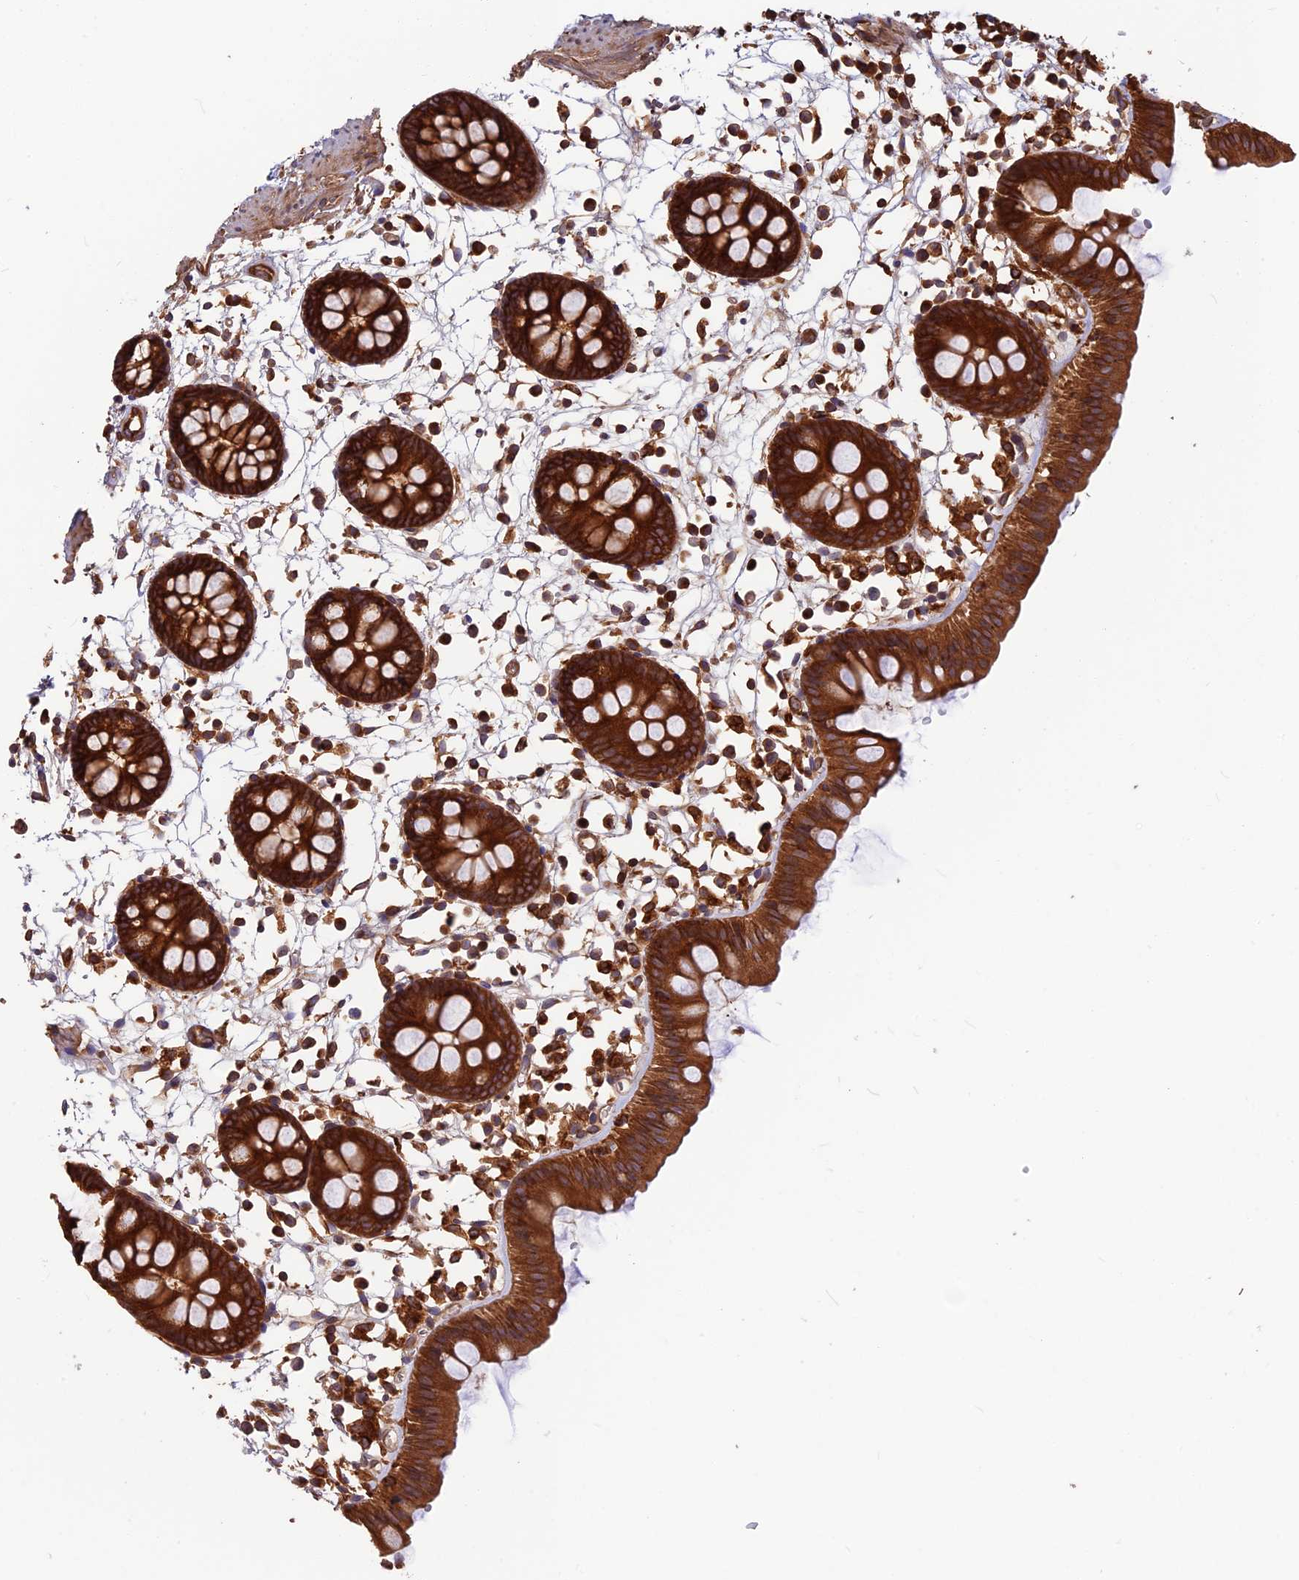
{"staining": {"intensity": "strong", "quantity": ">75%", "location": "cytoplasmic/membranous"}, "tissue": "colon", "cell_type": "Endothelial cells", "image_type": "normal", "snomed": [{"axis": "morphology", "description": "Normal tissue, NOS"}, {"axis": "topography", "description": "Colon"}], "caption": "Protein staining displays strong cytoplasmic/membranous staining in approximately >75% of endothelial cells in normal colon.", "gene": "WDR1", "patient": {"sex": "male", "age": 56}}